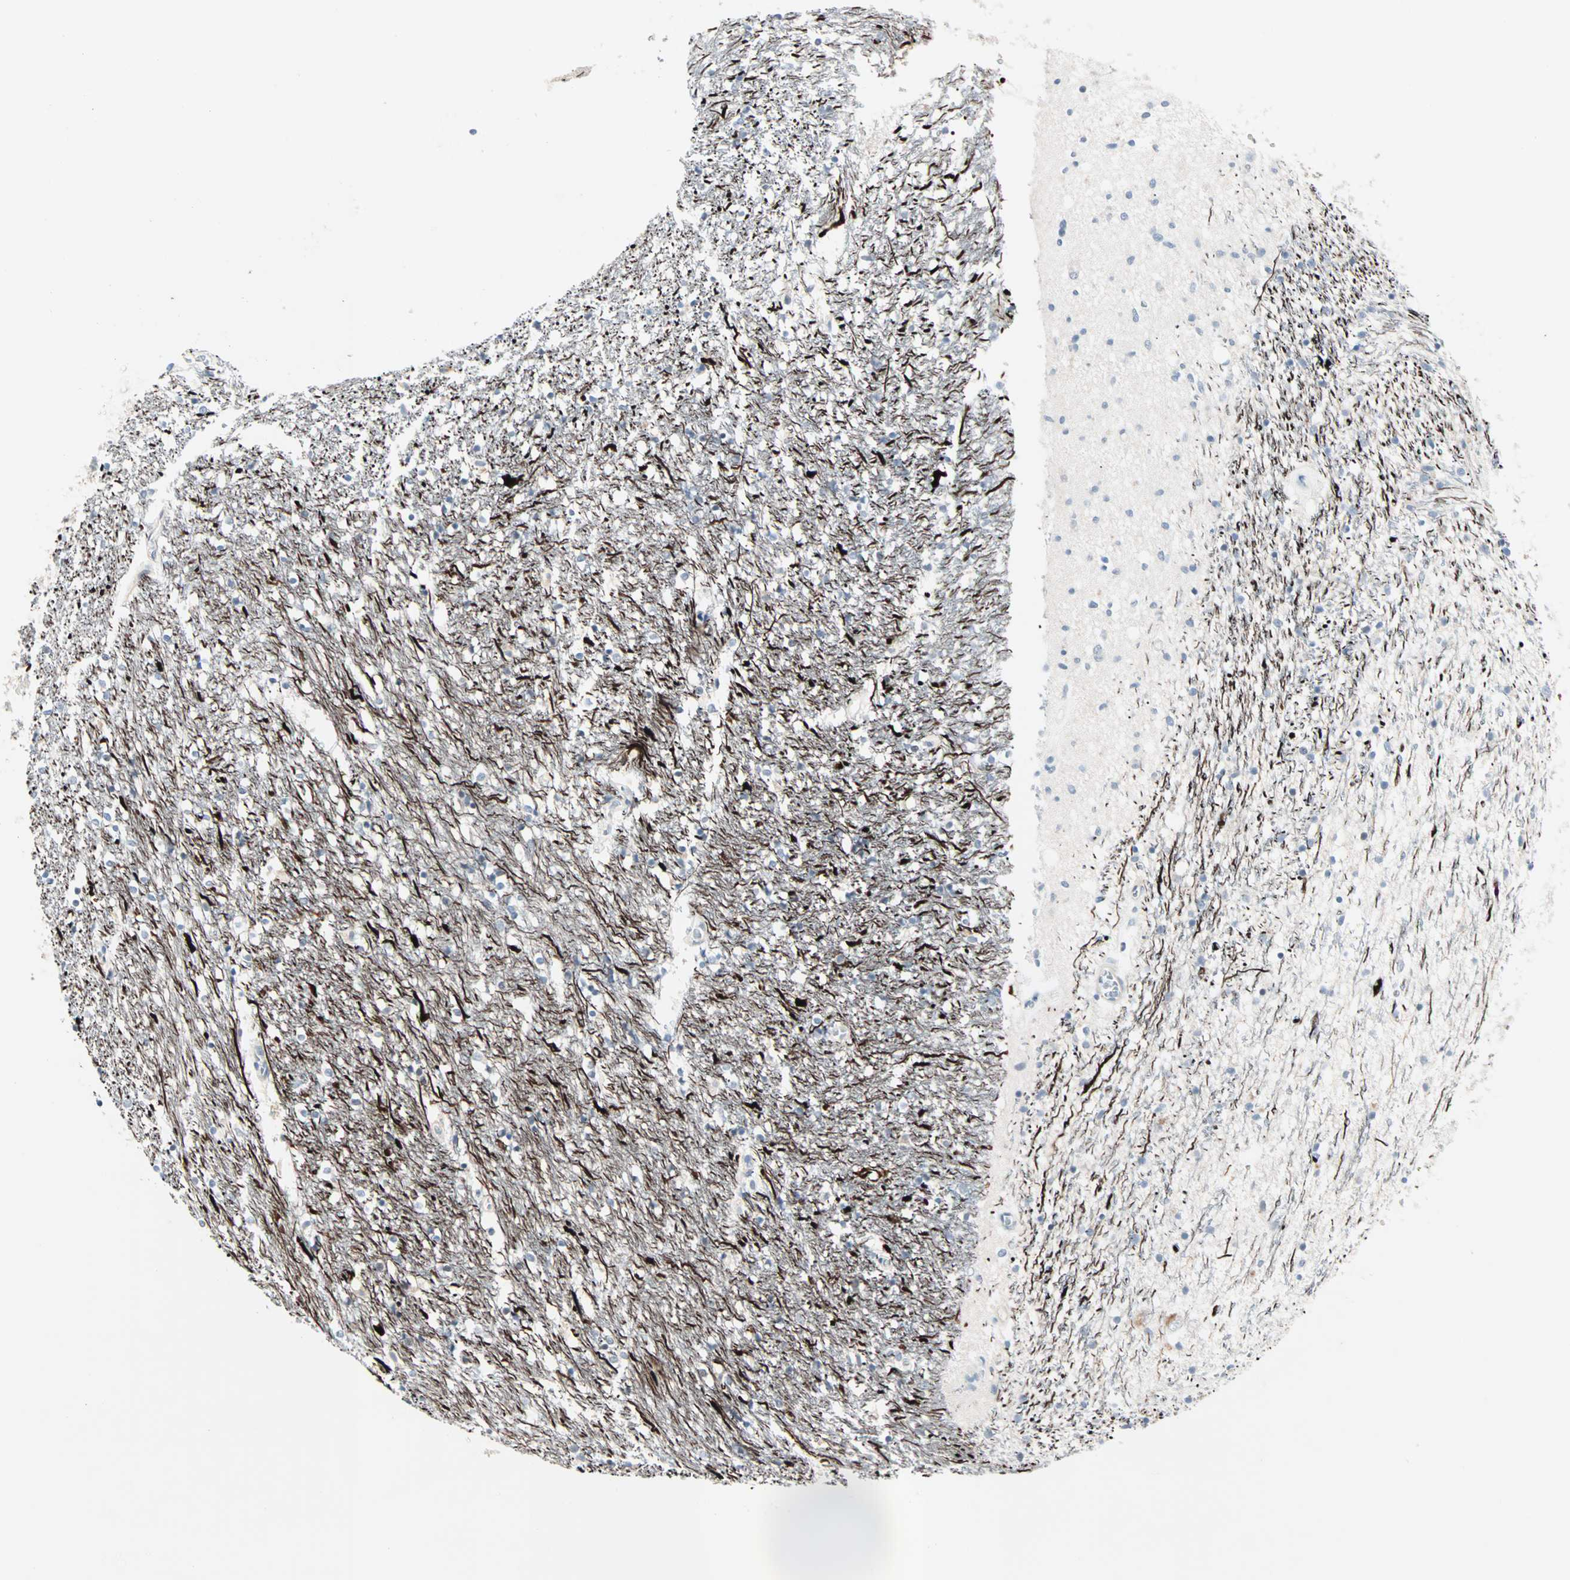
{"staining": {"intensity": "negative", "quantity": "none", "location": "none"}, "tissue": "caudate", "cell_type": "Glial cells", "image_type": "normal", "snomed": [{"axis": "morphology", "description": "Normal tissue, NOS"}, {"axis": "topography", "description": "Lateral ventricle wall"}], "caption": "Glial cells show no significant protein staining in unremarkable caudate. (DAB (3,3'-diaminobenzidine) IHC visualized using brightfield microscopy, high magnification).", "gene": "NEFH", "patient": {"sex": "female", "age": 54}}